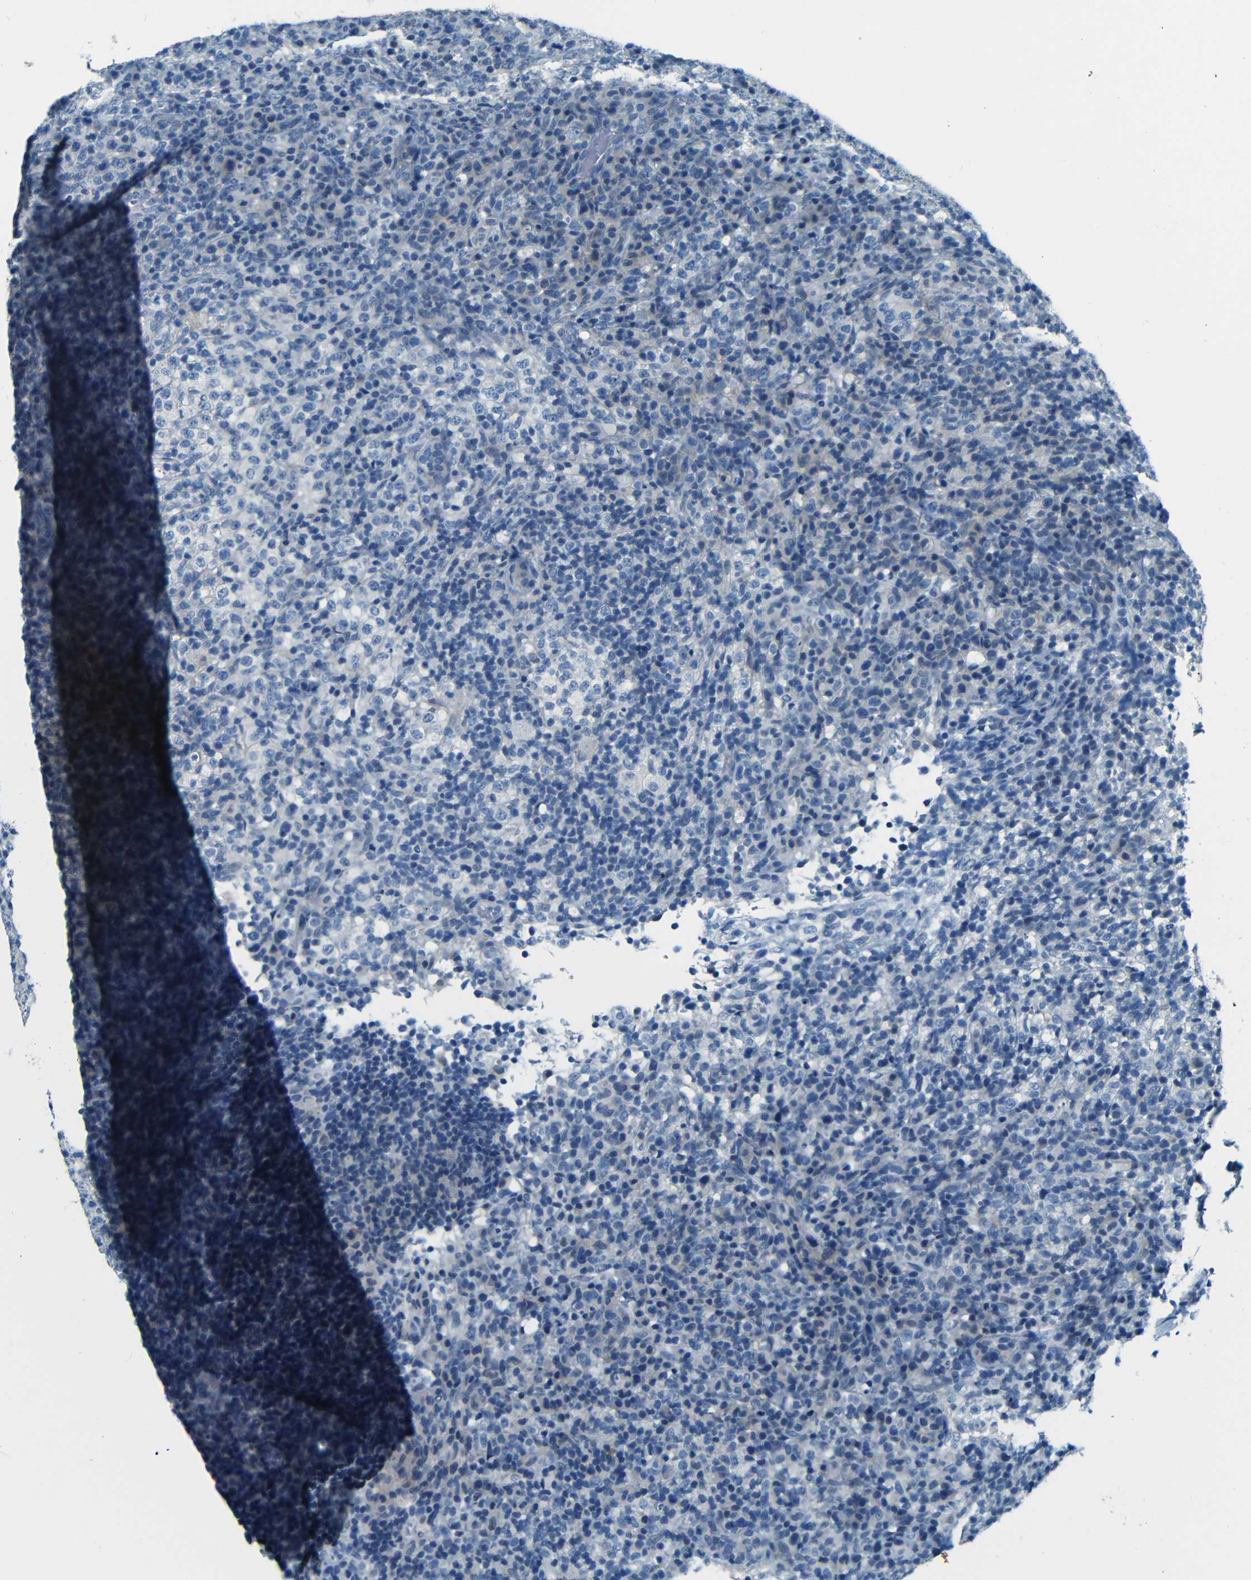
{"staining": {"intensity": "negative", "quantity": "none", "location": "none"}, "tissue": "lymphoma", "cell_type": "Tumor cells", "image_type": "cancer", "snomed": [{"axis": "morphology", "description": "Malignant lymphoma, non-Hodgkin's type, High grade"}, {"axis": "topography", "description": "Lymph node"}], "caption": "An image of lymphoma stained for a protein displays no brown staining in tumor cells.", "gene": "ZMAT1", "patient": {"sex": "female", "age": 76}}